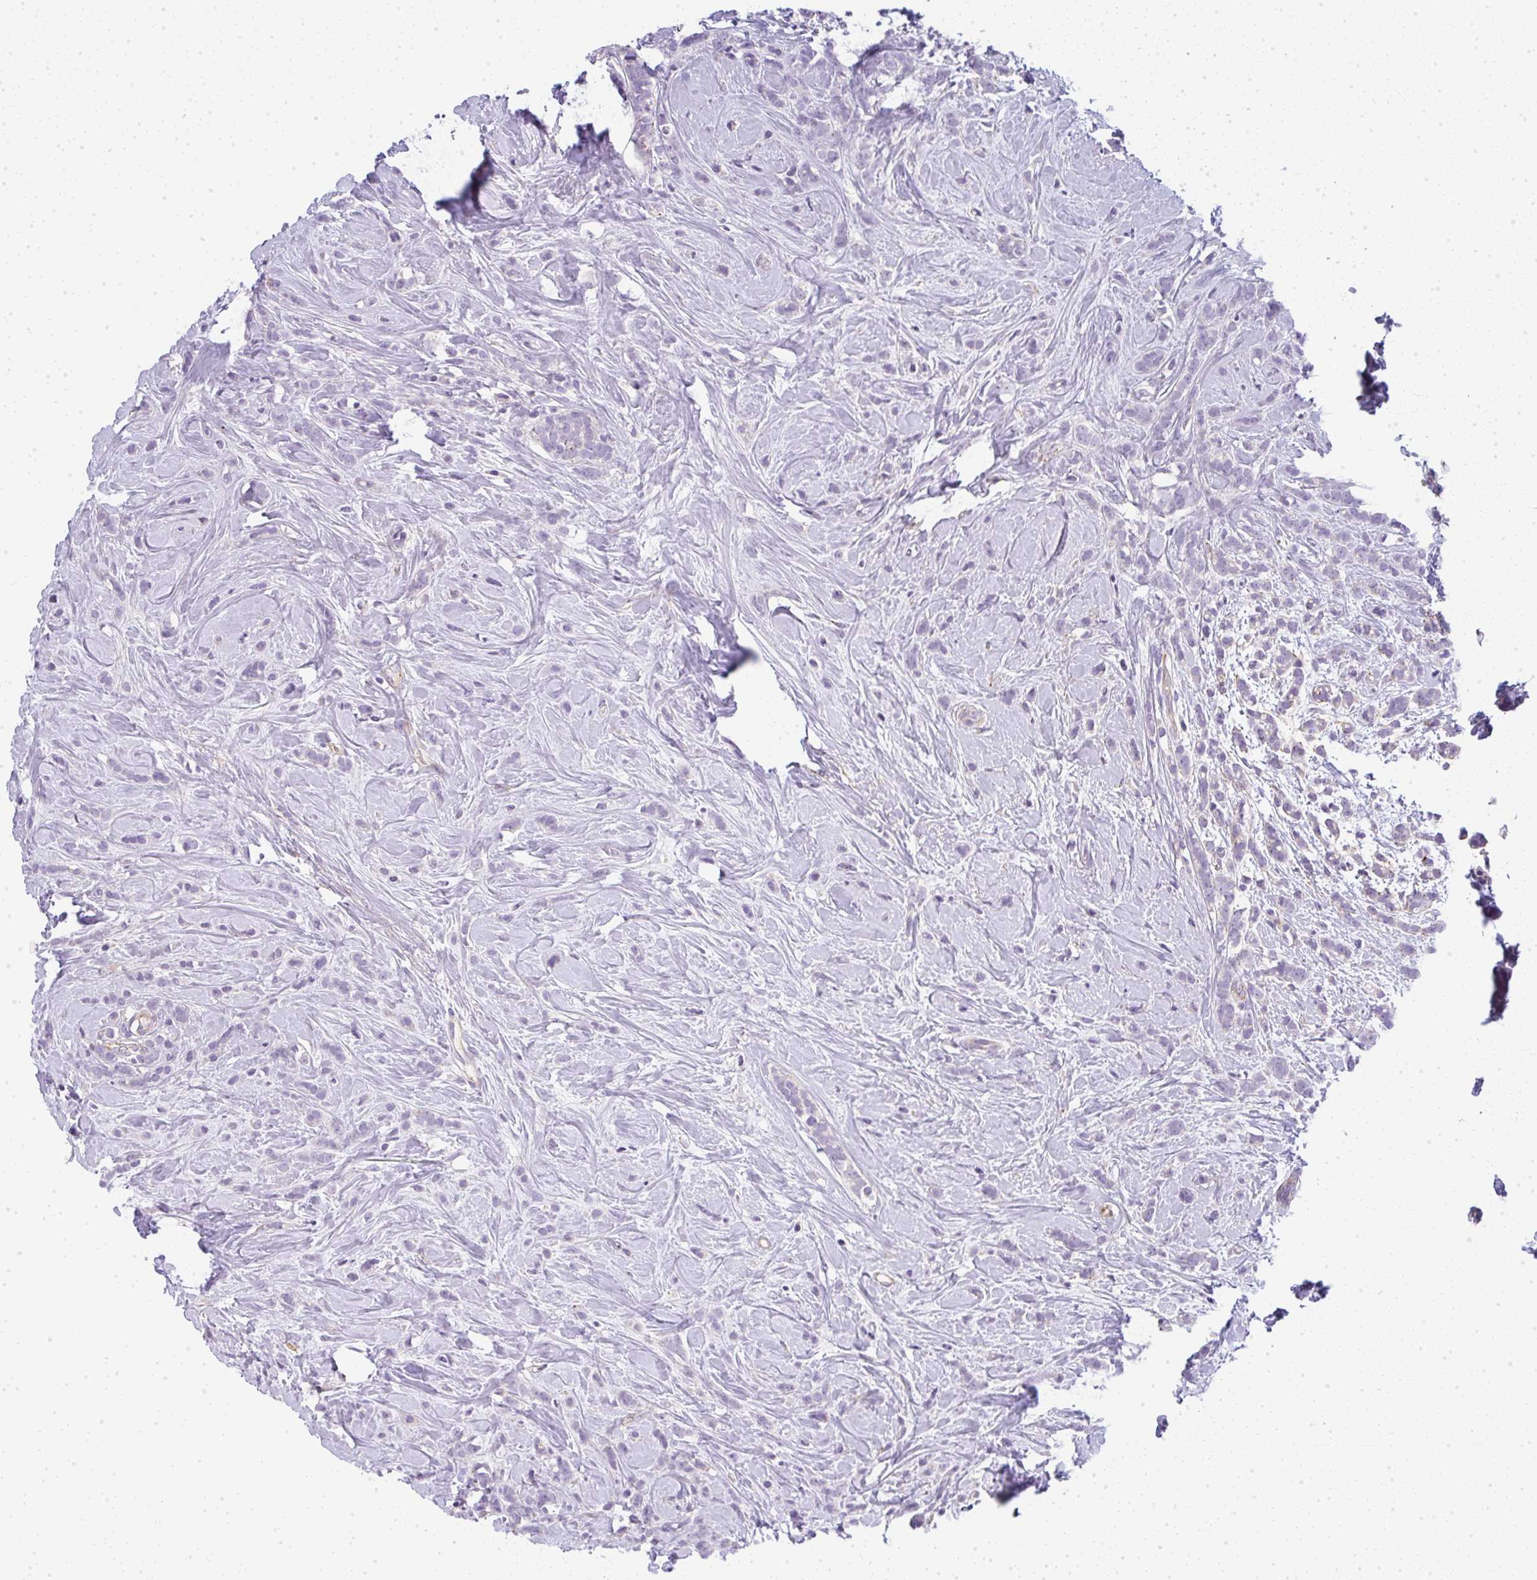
{"staining": {"intensity": "negative", "quantity": "none", "location": "none"}, "tissue": "breast cancer", "cell_type": "Tumor cells", "image_type": "cancer", "snomed": [{"axis": "morphology", "description": "Lobular carcinoma"}, {"axis": "topography", "description": "Breast"}], "caption": "Immunohistochemistry (IHC) of human lobular carcinoma (breast) shows no positivity in tumor cells.", "gene": "LPAR4", "patient": {"sex": "female", "age": 58}}